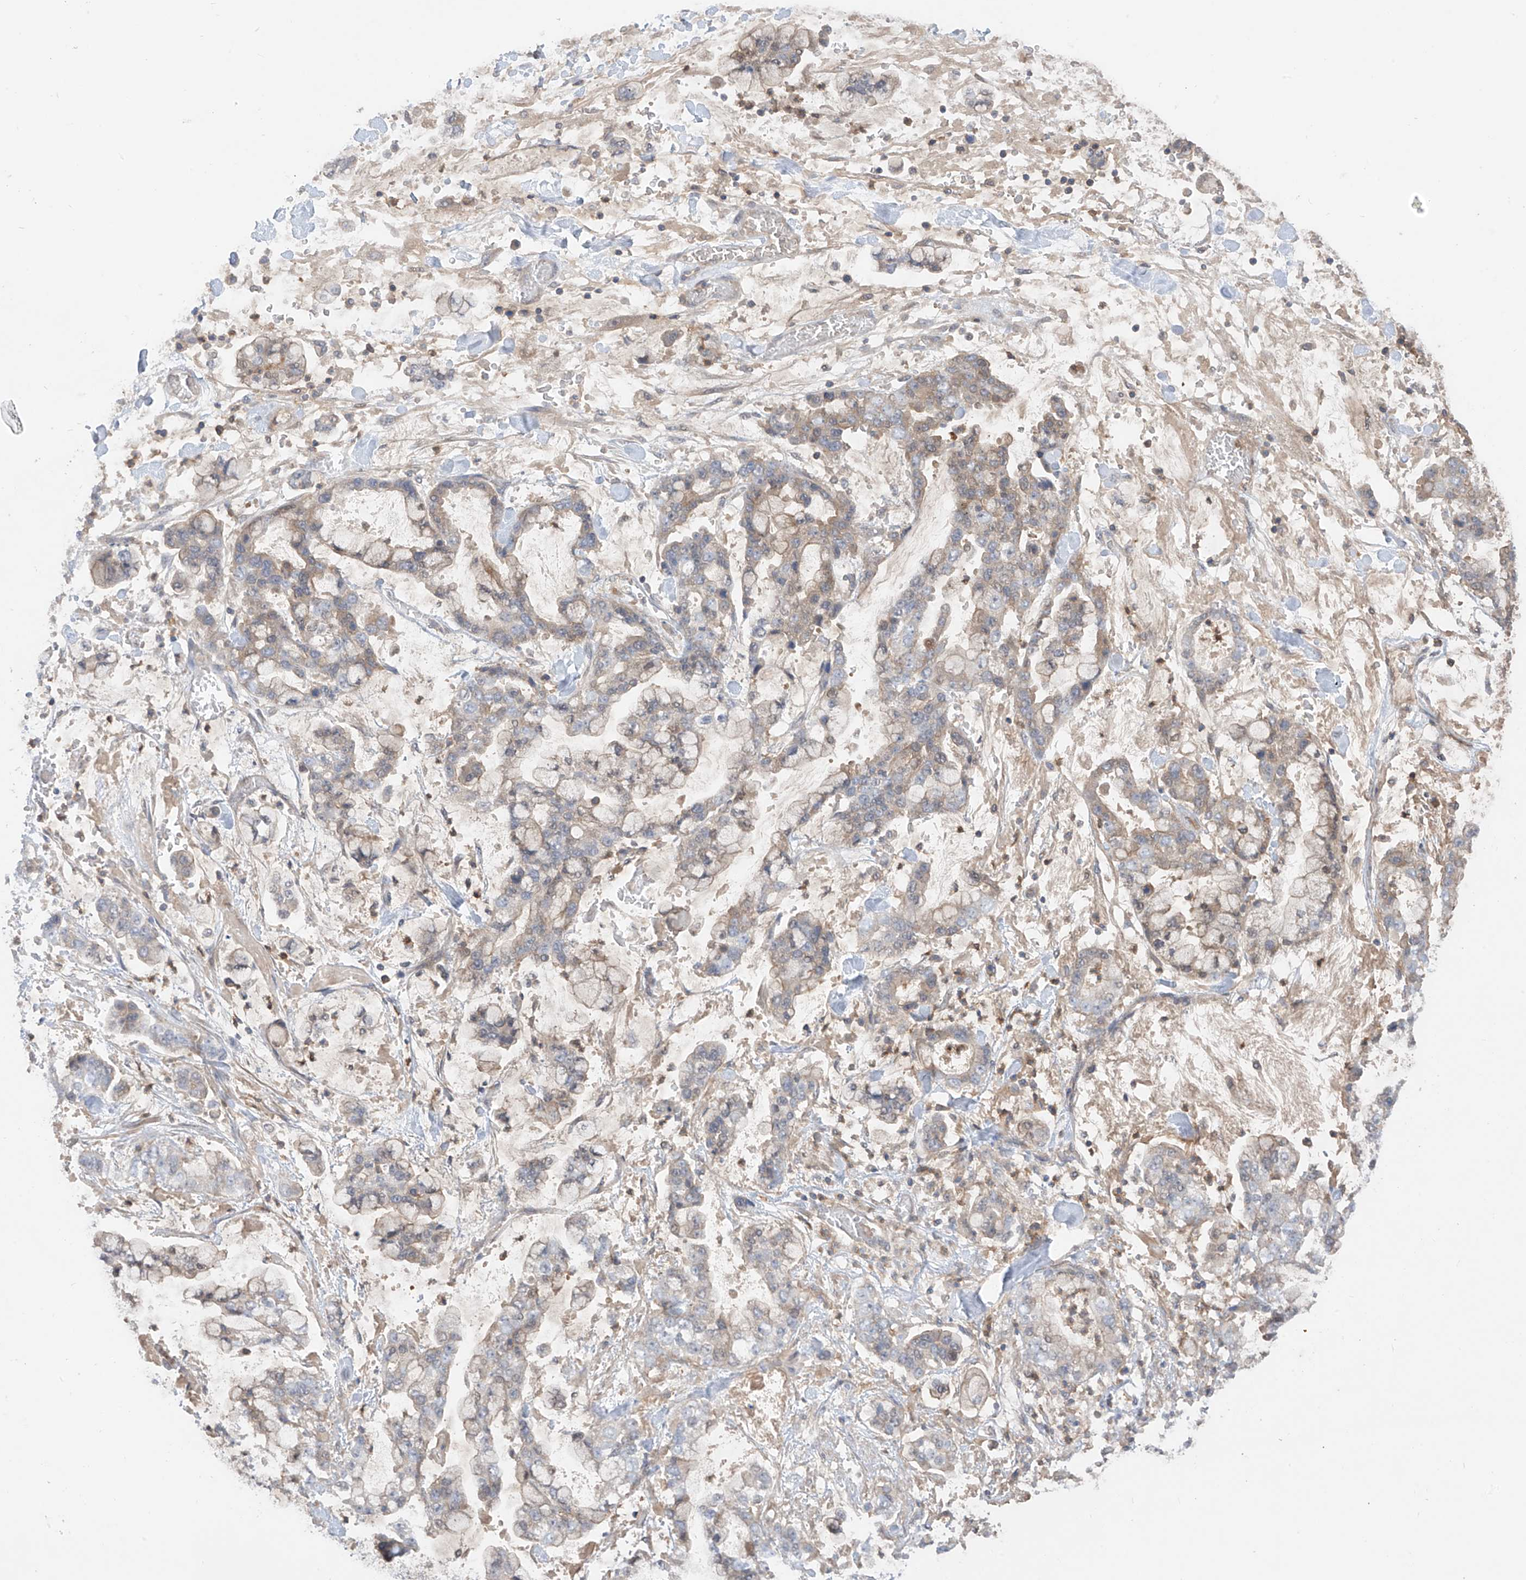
{"staining": {"intensity": "weak", "quantity": "25%-75%", "location": "cytoplasmic/membranous"}, "tissue": "stomach cancer", "cell_type": "Tumor cells", "image_type": "cancer", "snomed": [{"axis": "morphology", "description": "Normal tissue, NOS"}, {"axis": "morphology", "description": "Adenocarcinoma, NOS"}, {"axis": "topography", "description": "Stomach, upper"}, {"axis": "topography", "description": "Stomach"}], "caption": "Adenocarcinoma (stomach) tissue exhibits weak cytoplasmic/membranous staining in approximately 25%-75% of tumor cells, visualized by immunohistochemistry.", "gene": "CACNA2D4", "patient": {"sex": "male", "age": 76}}